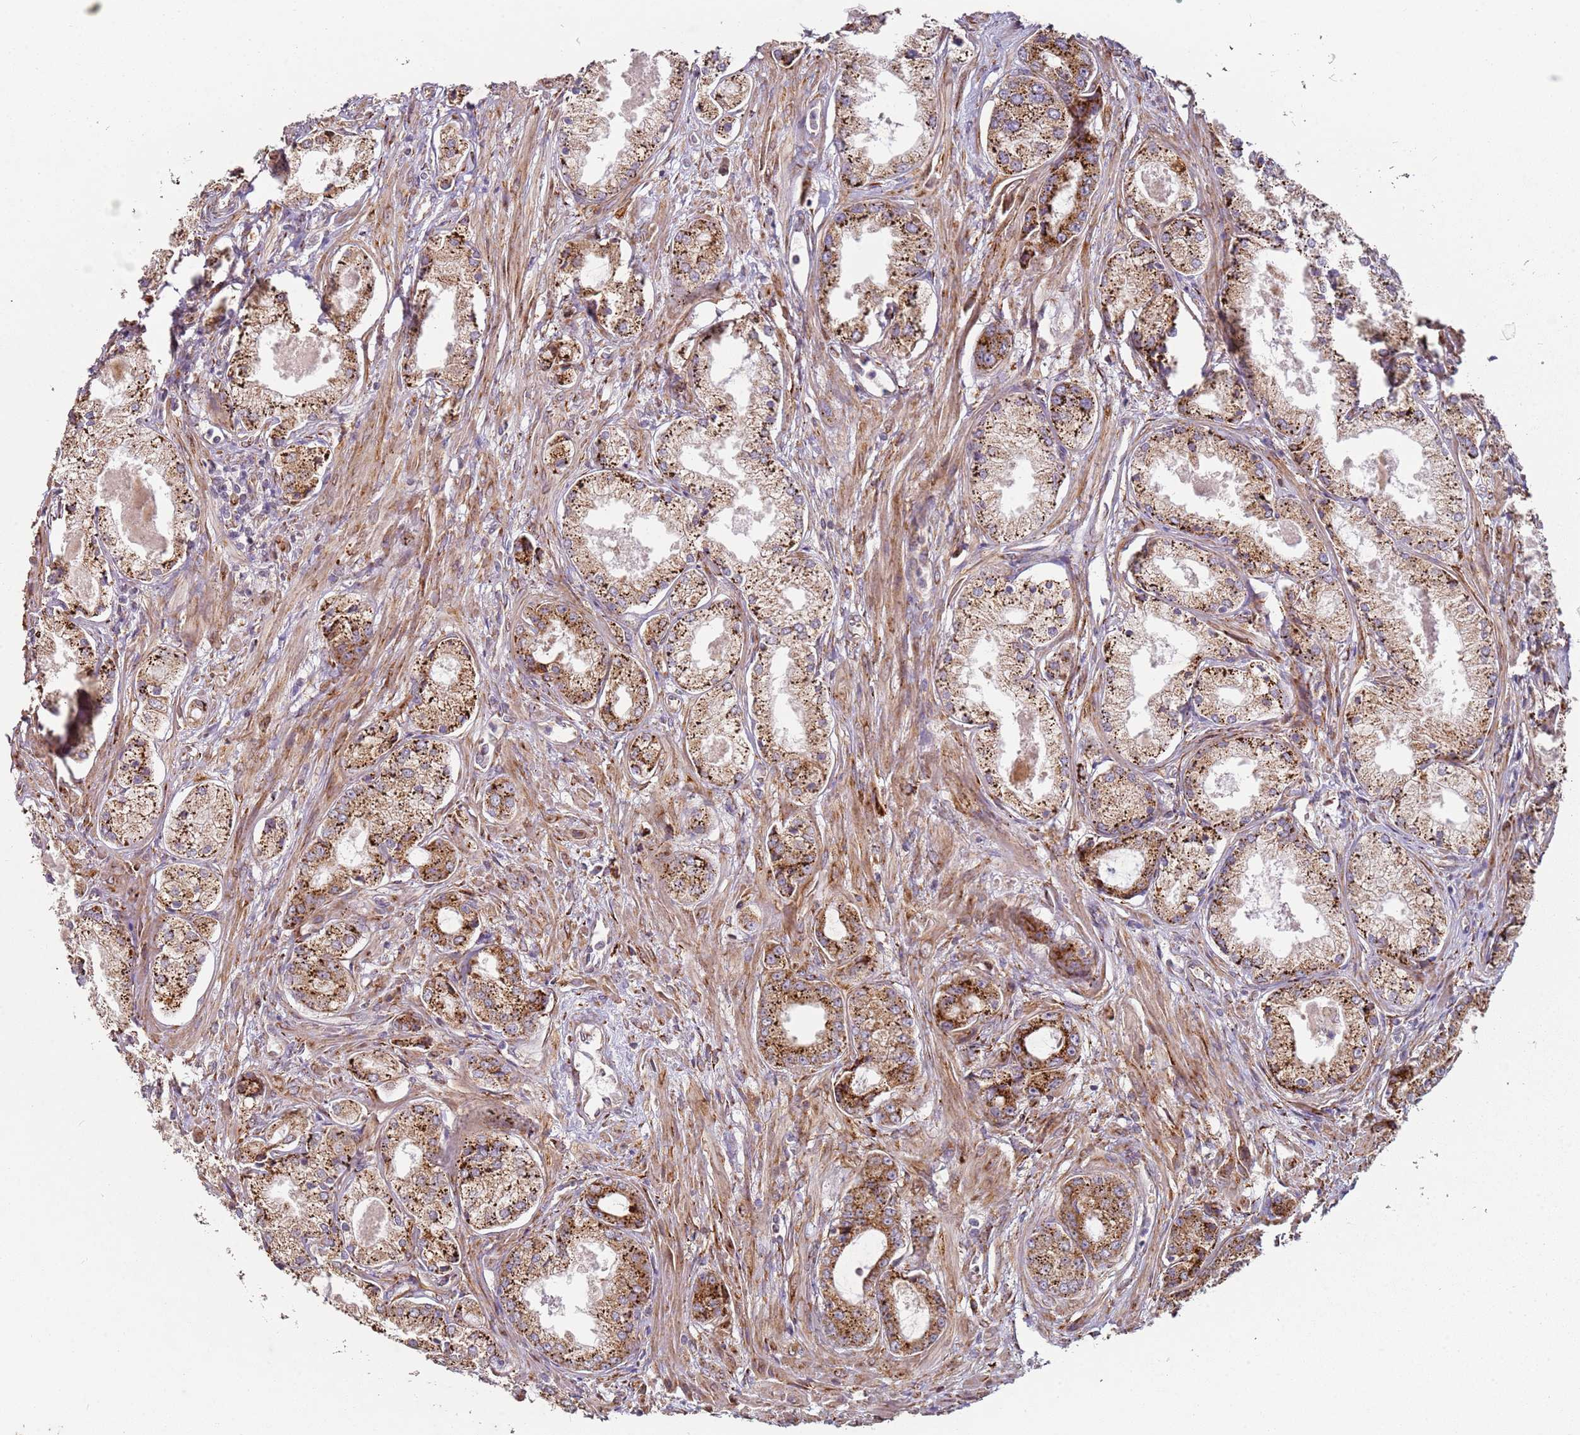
{"staining": {"intensity": "strong", "quantity": ">75%", "location": "cytoplasmic/membranous"}, "tissue": "prostate cancer", "cell_type": "Tumor cells", "image_type": "cancer", "snomed": [{"axis": "morphology", "description": "Adenocarcinoma, Low grade"}, {"axis": "topography", "description": "Prostate"}], "caption": "Human prostate cancer (low-grade adenocarcinoma) stained with a protein marker displays strong staining in tumor cells.", "gene": "ARFRP1", "patient": {"sex": "male", "age": 68}}